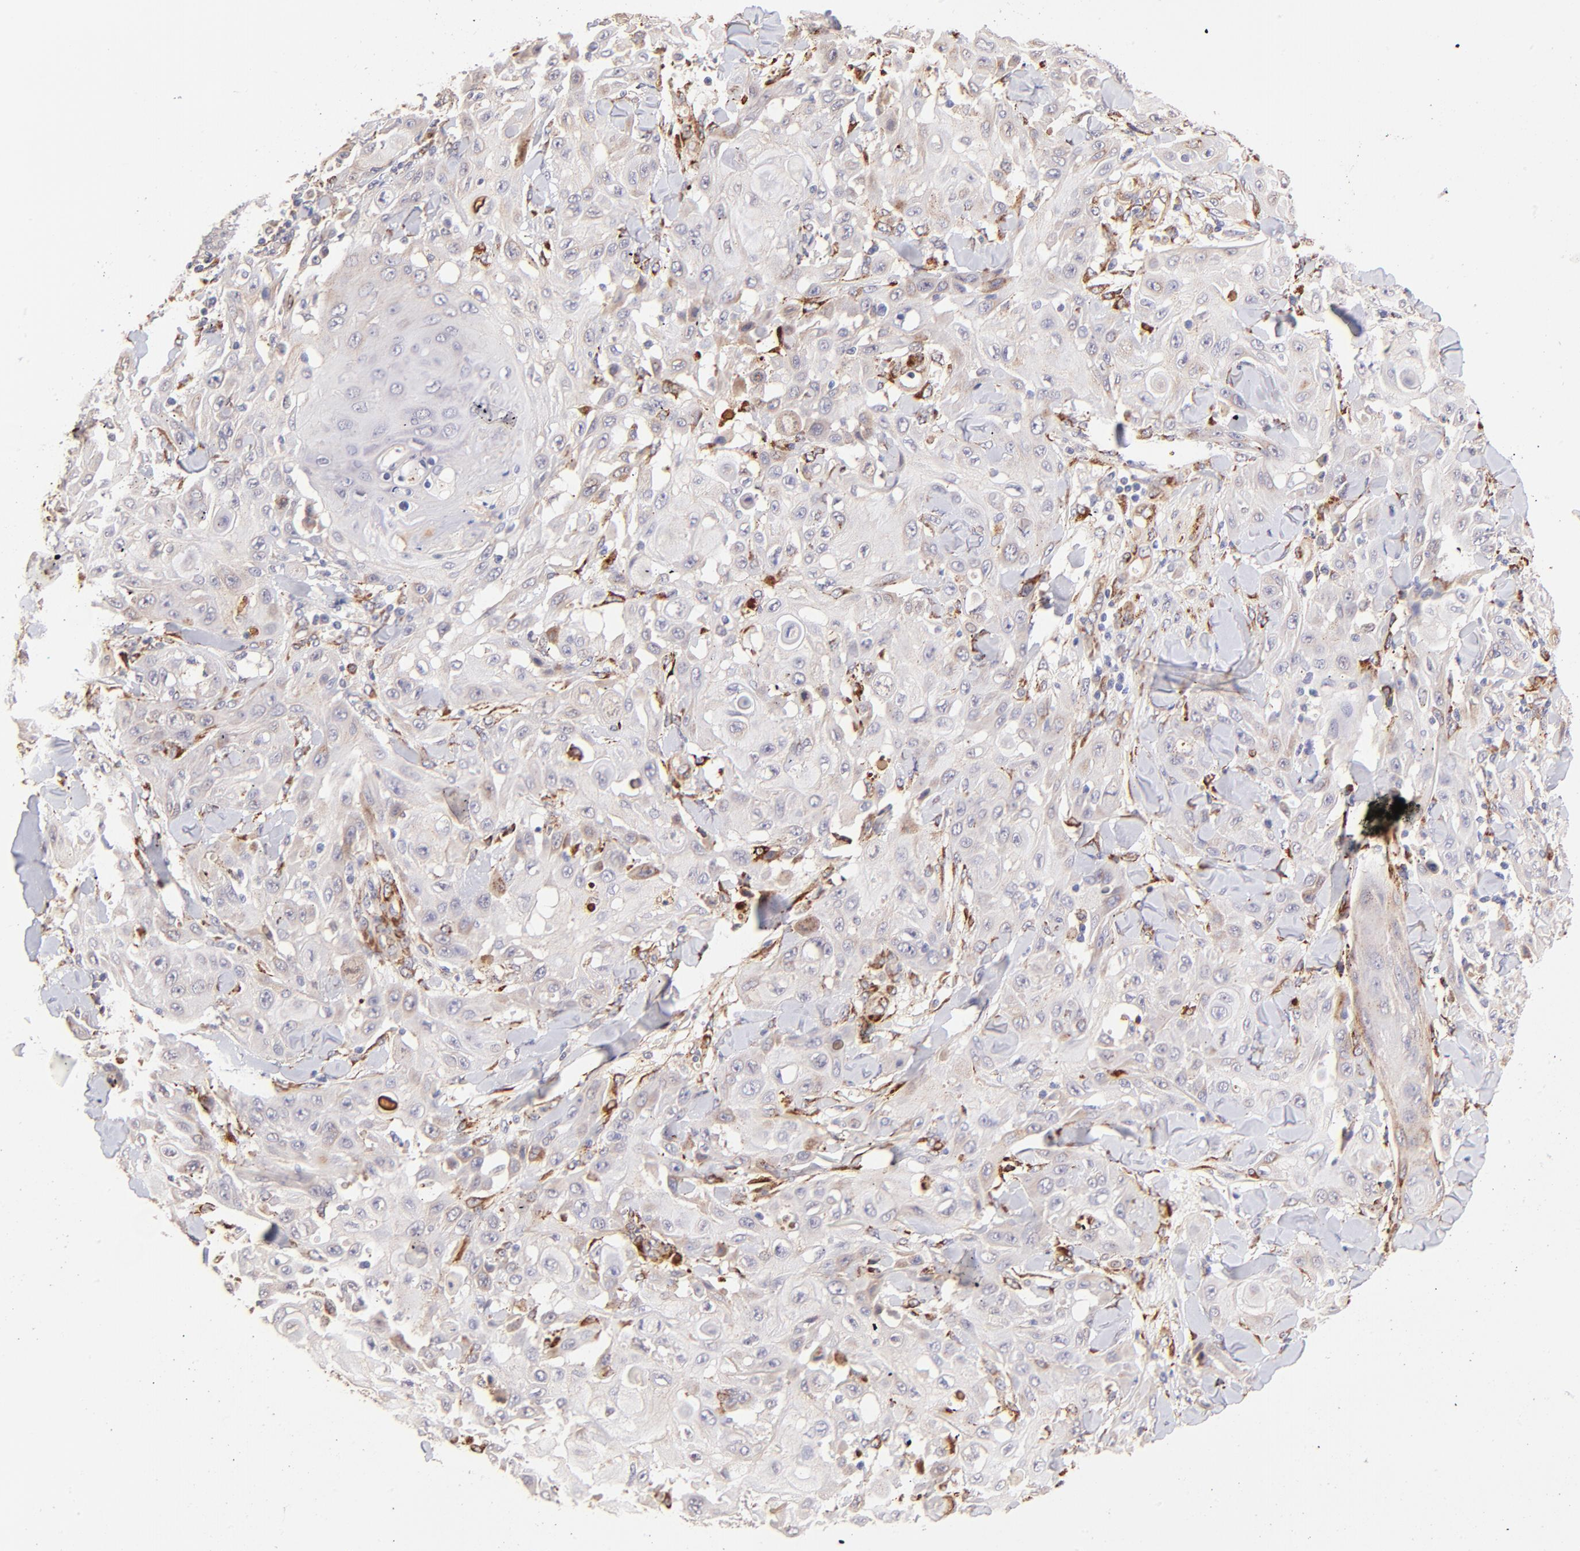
{"staining": {"intensity": "weak", "quantity": "<25%", "location": "cytoplasmic/membranous"}, "tissue": "skin cancer", "cell_type": "Tumor cells", "image_type": "cancer", "snomed": [{"axis": "morphology", "description": "Squamous cell carcinoma, NOS"}, {"axis": "topography", "description": "Skin"}], "caption": "Immunohistochemistry micrograph of neoplastic tissue: squamous cell carcinoma (skin) stained with DAB shows no significant protein expression in tumor cells. (Brightfield microscopy of DAB (3,3'-diaminobenzidine) immunohistochemistry (IHC) at high magnification).", "gene": "SPARC", "patient": {"sex": "male", "age": 24}}